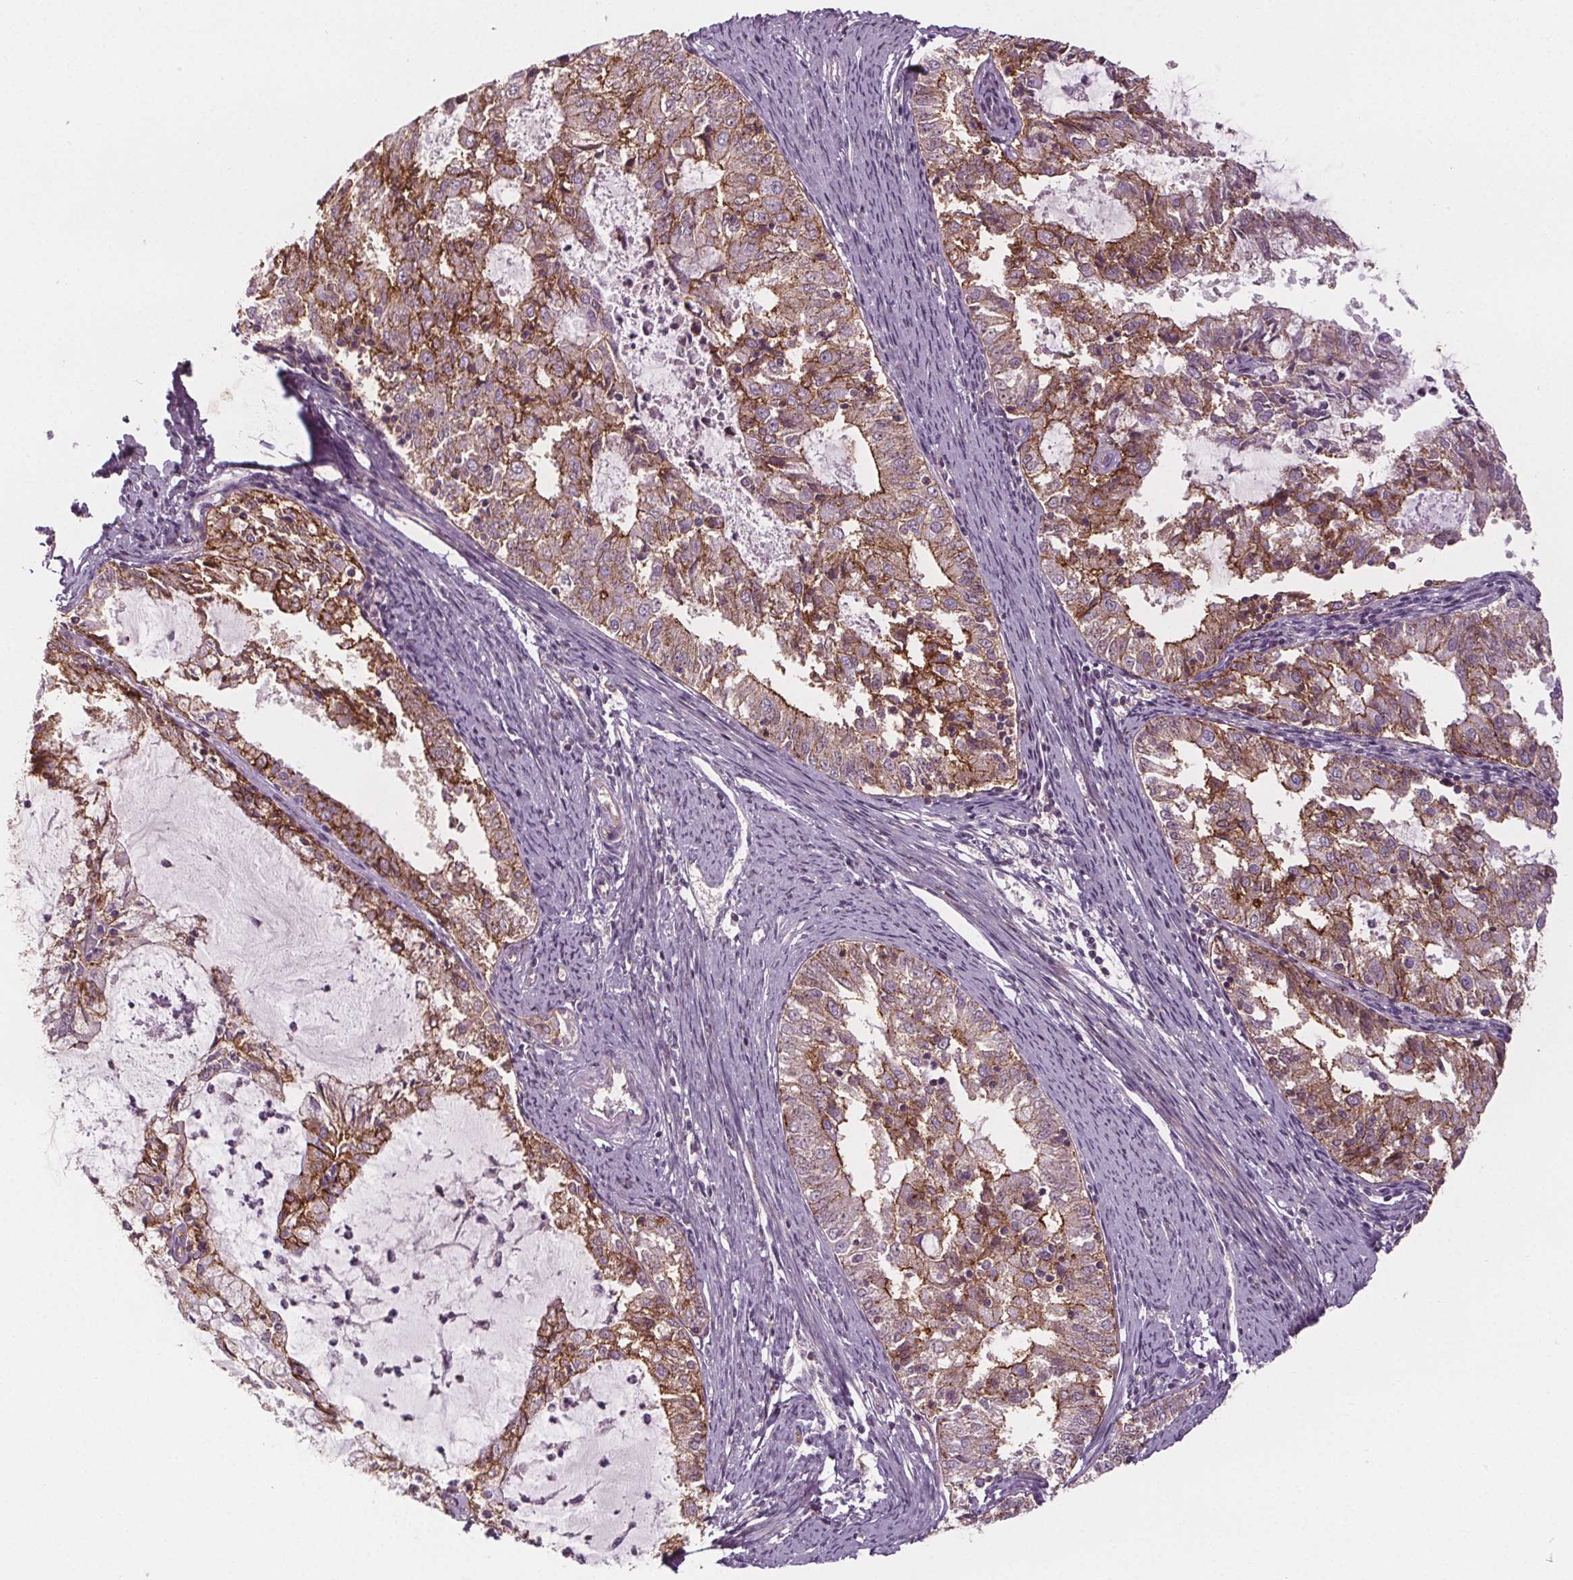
{"staining": {"intensity": "moderate", "quantity": ">75%", "location": "cytoplasmic/membranous"}, "tissue": "endometrial cancer", "cell_type": "Tumor cells", "image_type": "cancer", "snomed": [{"axis": "morphology", "description": "Adenocarcinoma, NOS"}, {"axis": "topography", "description": "Endometrium"}], "caption": "Human adenocarcinoma (endometrial) stained for a protein (brown) shows moderate cytoplasmic/membranous positive positivity in approximately >75% of tumor cells.", "gene": "ATP1A1", "patient": {"sex": "female", "age": 57}}